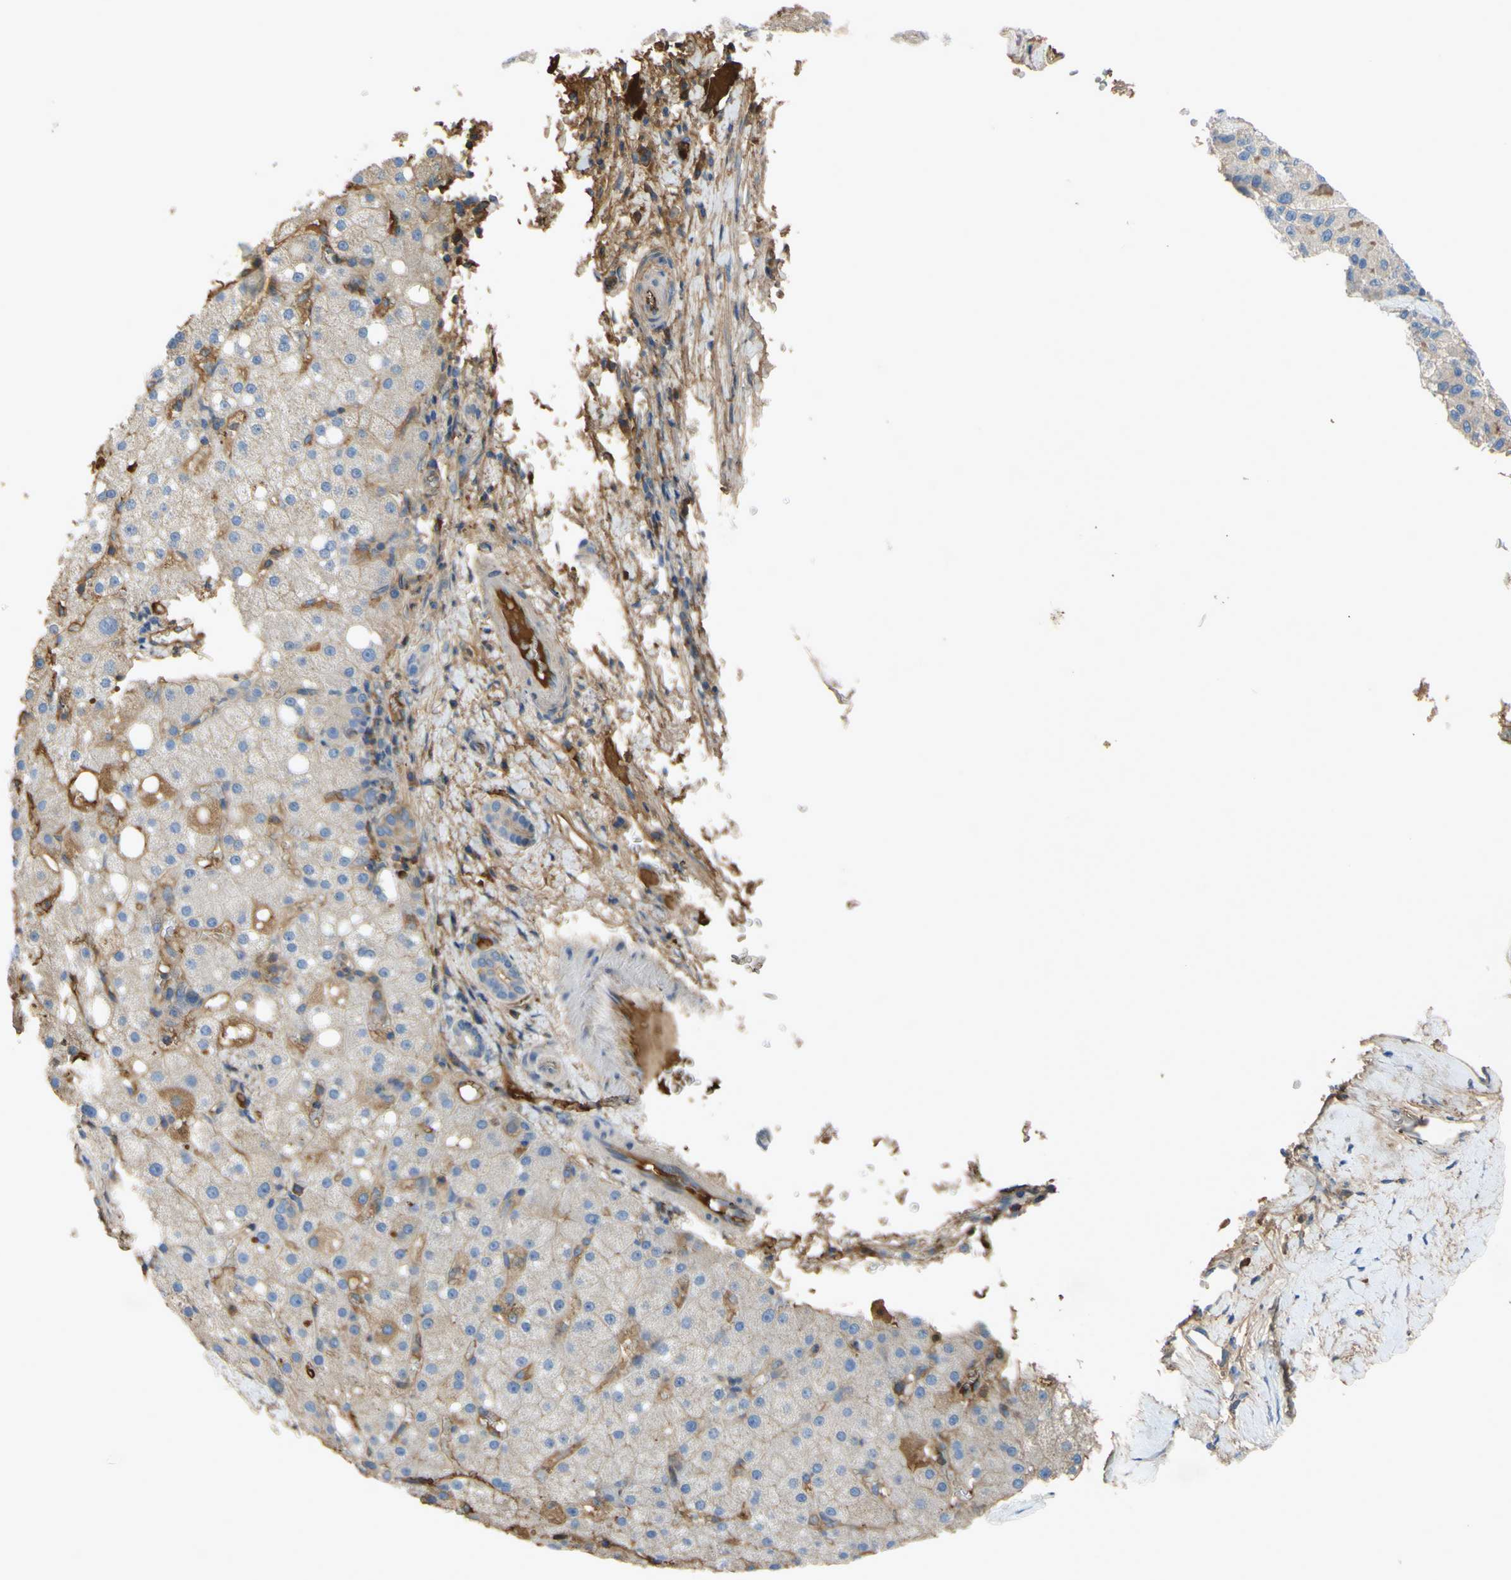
{"staining": {"intensity": "weak", "quantity": "<25%", "location": "cytoplasmic/membranous"}, "tissue": "liver cancer", "cell_type": "Tumor cells", "image_type": "cancer", "snomed": [{"axis": "morphology", "description": "Carcinoma, Hepatocellular, NOS"}, {"axis": "topography", "description": "Liver"}], "caption": "Tumor cells are negative for brown protein staining in hepatocellular carcinoma (liver). Brightfield microscopy of immunohistochemistry stained with DAB (brown) and hematoxylin (blue), captured at high magnification.", "gene": "TIMP2", "patient": {"sex": "male", "age": 80}}